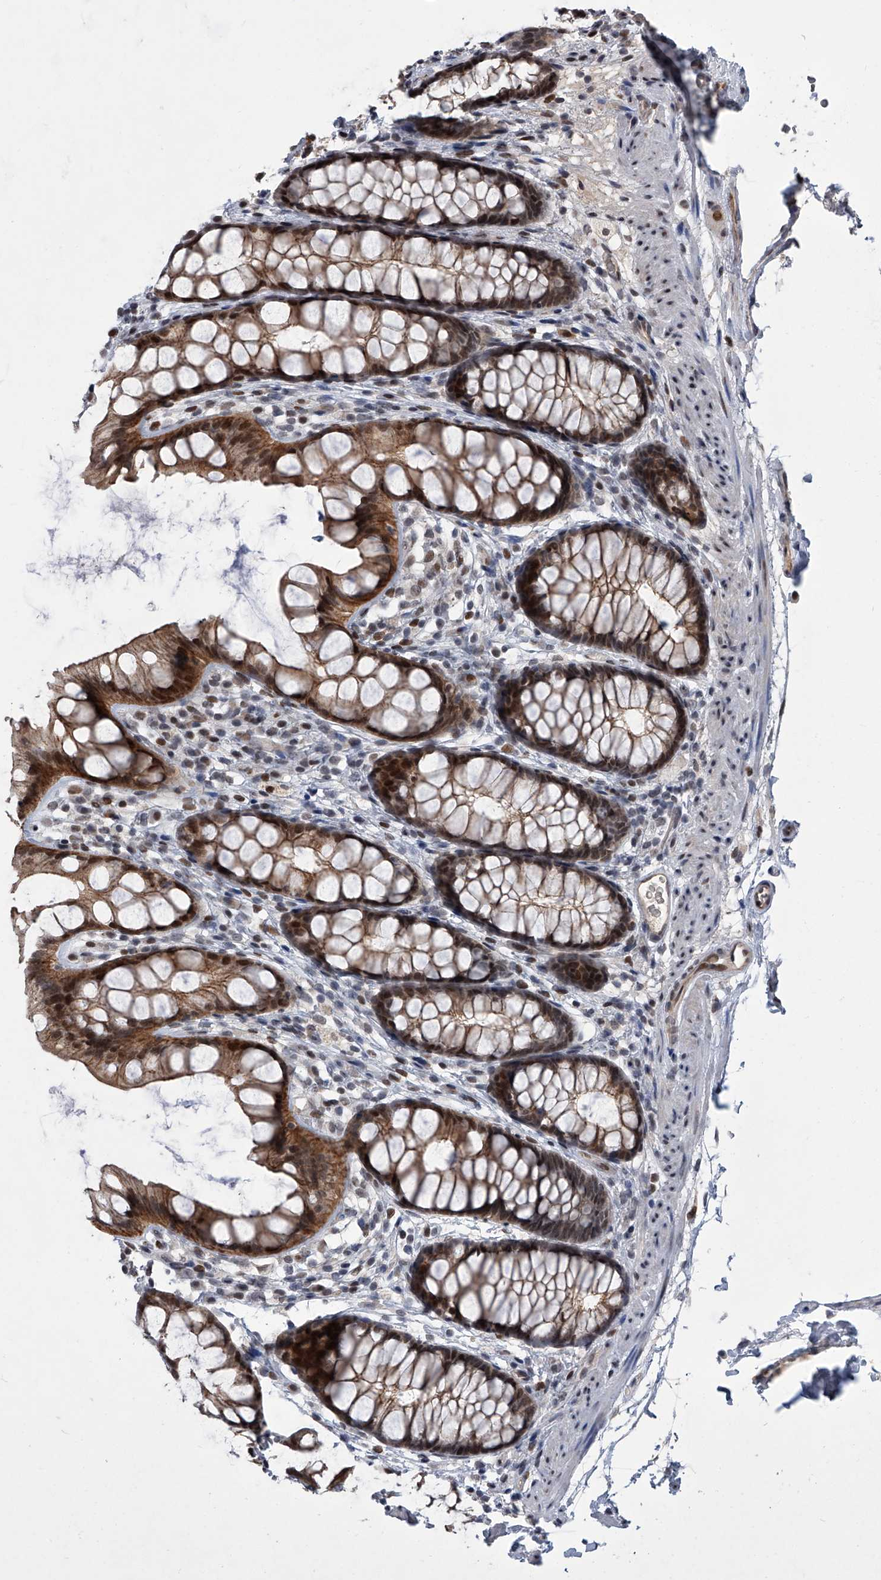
{"staining": {"intensity": "moderate", "quantity": ">75%", "location": "cytoplasmic/membranous,nuclear"}, "tissue": "rectum", "cell_type": "Glandular cells", "image_type": "normal", "snomed": [{"axis": "morphology", "description": "Normal tissue, NOS"}, {"axis": "topography", "description": "Rectum"}], "caption": "A photomicrograph showing moderate cytoplasmic/membranous,nuclear positivity in approximately >75% of glandular cells in normal rectum, as visualized by brown immunohistochemical staining.", "gene": "ZNF426", "patient": {"sex": "female", "age": 65}}